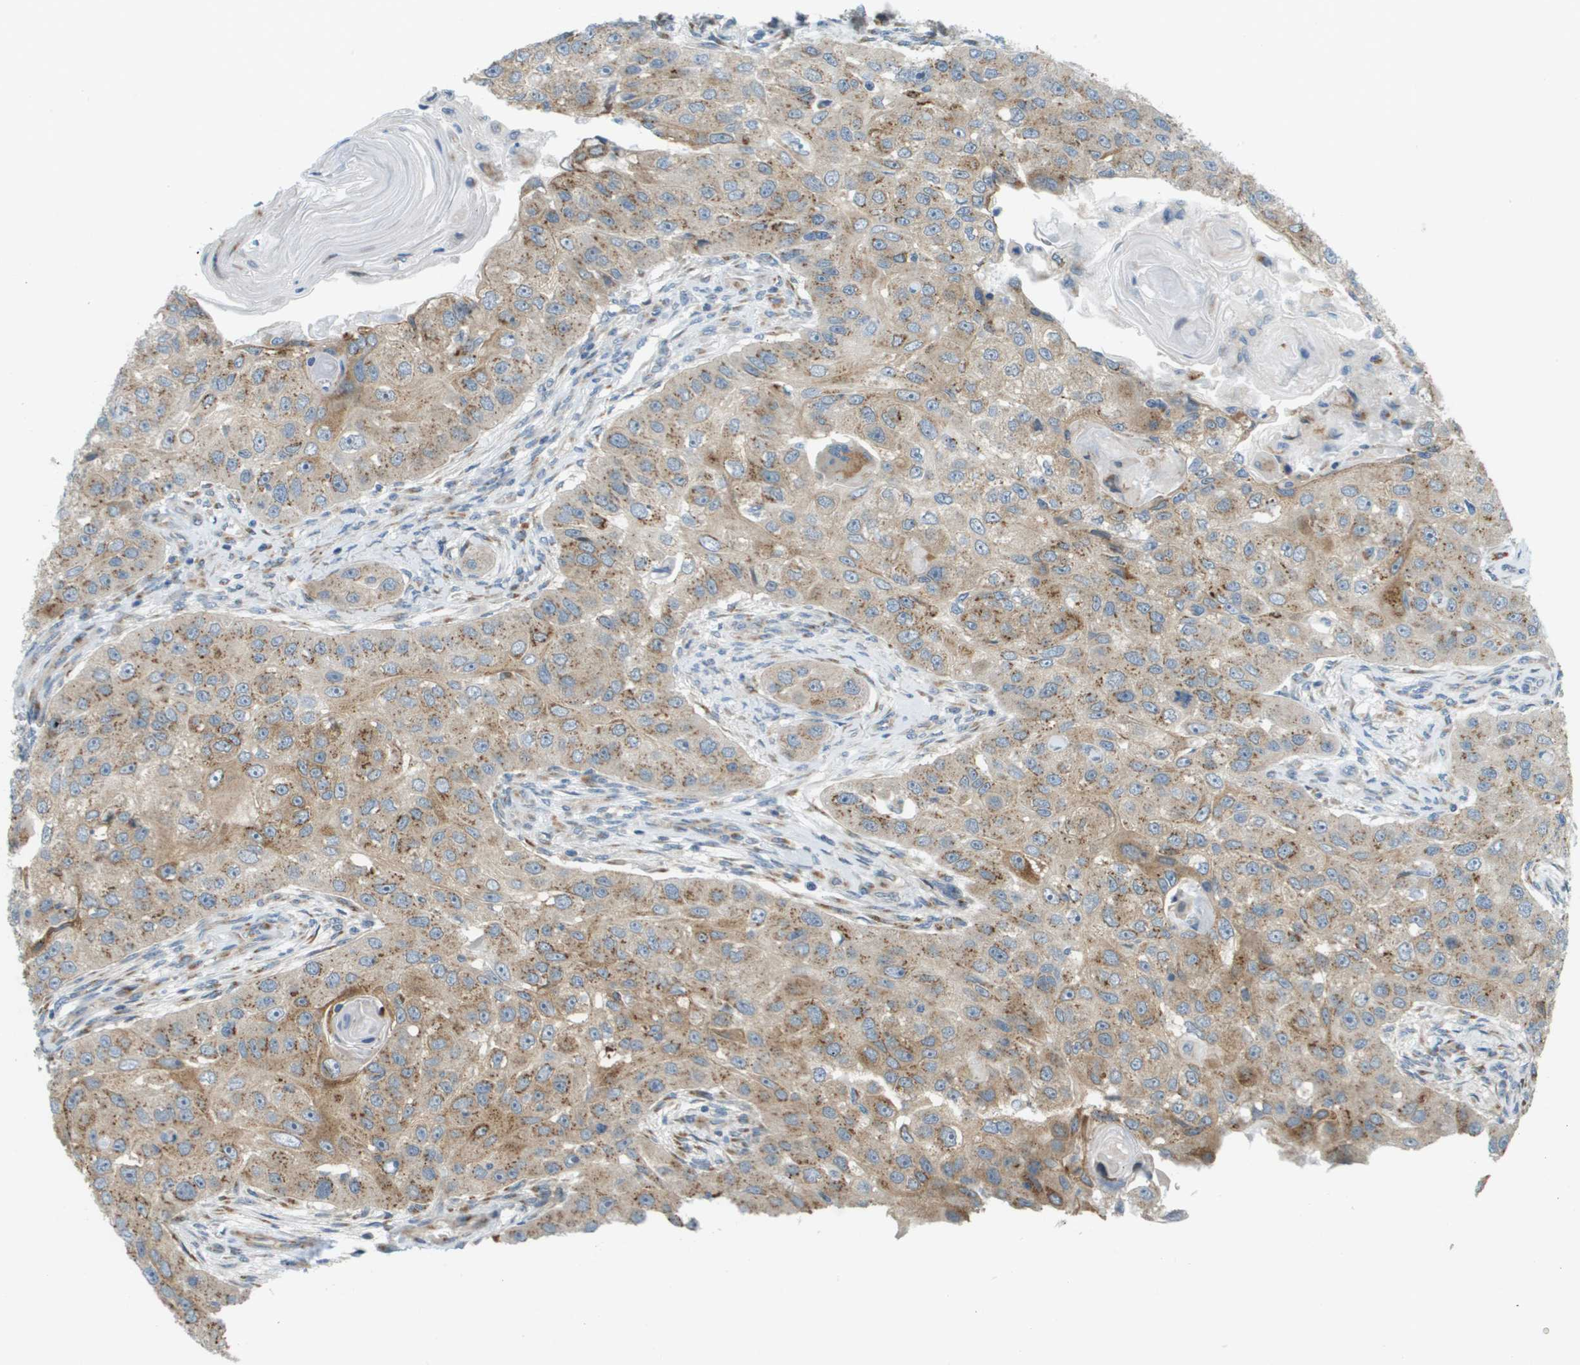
{"staining": {"intensity": "moderate", "quantity": ">75%", "location": "cytoplasmic/membranous"}, "tissue": "head and neck cancer", "cell_type": "Tumor cells", "image_type": "cancer", "snomed": [{"axis": "morphology", "description": "Normal tissue, NOS"}, {"axis": "morphology", "description": "Squamous cell carcinoma, NOS"}, {"axis": "topography", "description": "Skeletal muscle"}, {"axis": "topography", "description": "Head-Neck"}], "caption": "Head and neck cancer tissue displays moderate cytoplasmic/membranous positivity in about >75% of tumor cells, visualized by immunohistochemistry.", "gene": "ACBD3", "patient": {"sex": "male", "age": 51}}